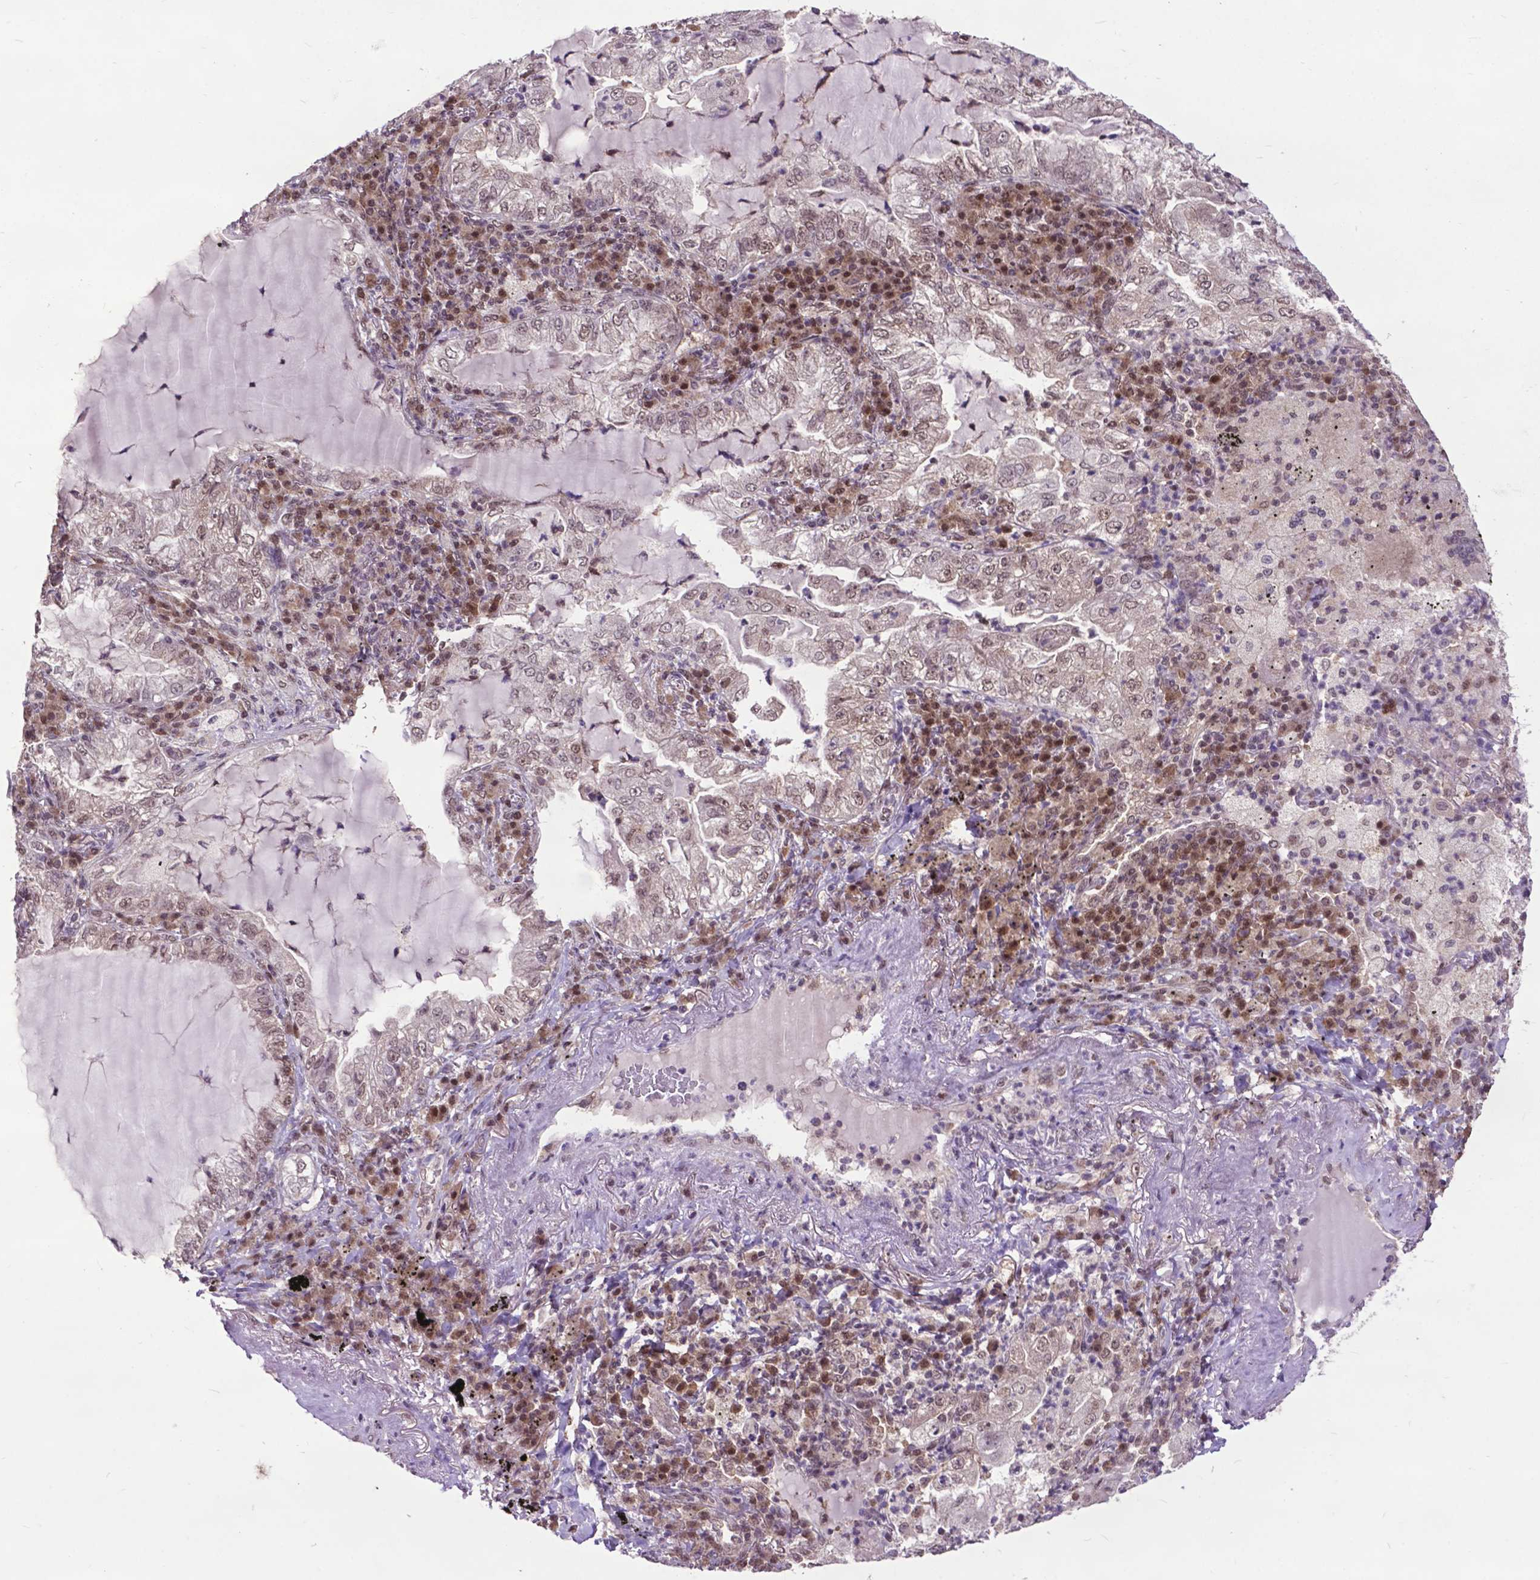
{"staining": {"intensity": "weak", "quantity": "25%-75%", "location": "nuclear"}, "tissue": "lung cancer", "cell_type": "Tumor cells", "image_type": "cancer", "snomed": [{"axis": "morphology", "description": "Adenocarcinoma, NOS"}, {"axis": "topography", "description": "Lung"}], "caption": "This is a micrograph of immunohistochemistry staining of adenocarcinoma (lung), which shows weak positivity in the nuclear of tumor cells.", "gene": "FAF1", "patient": {"sex": "female", "age": 73}}